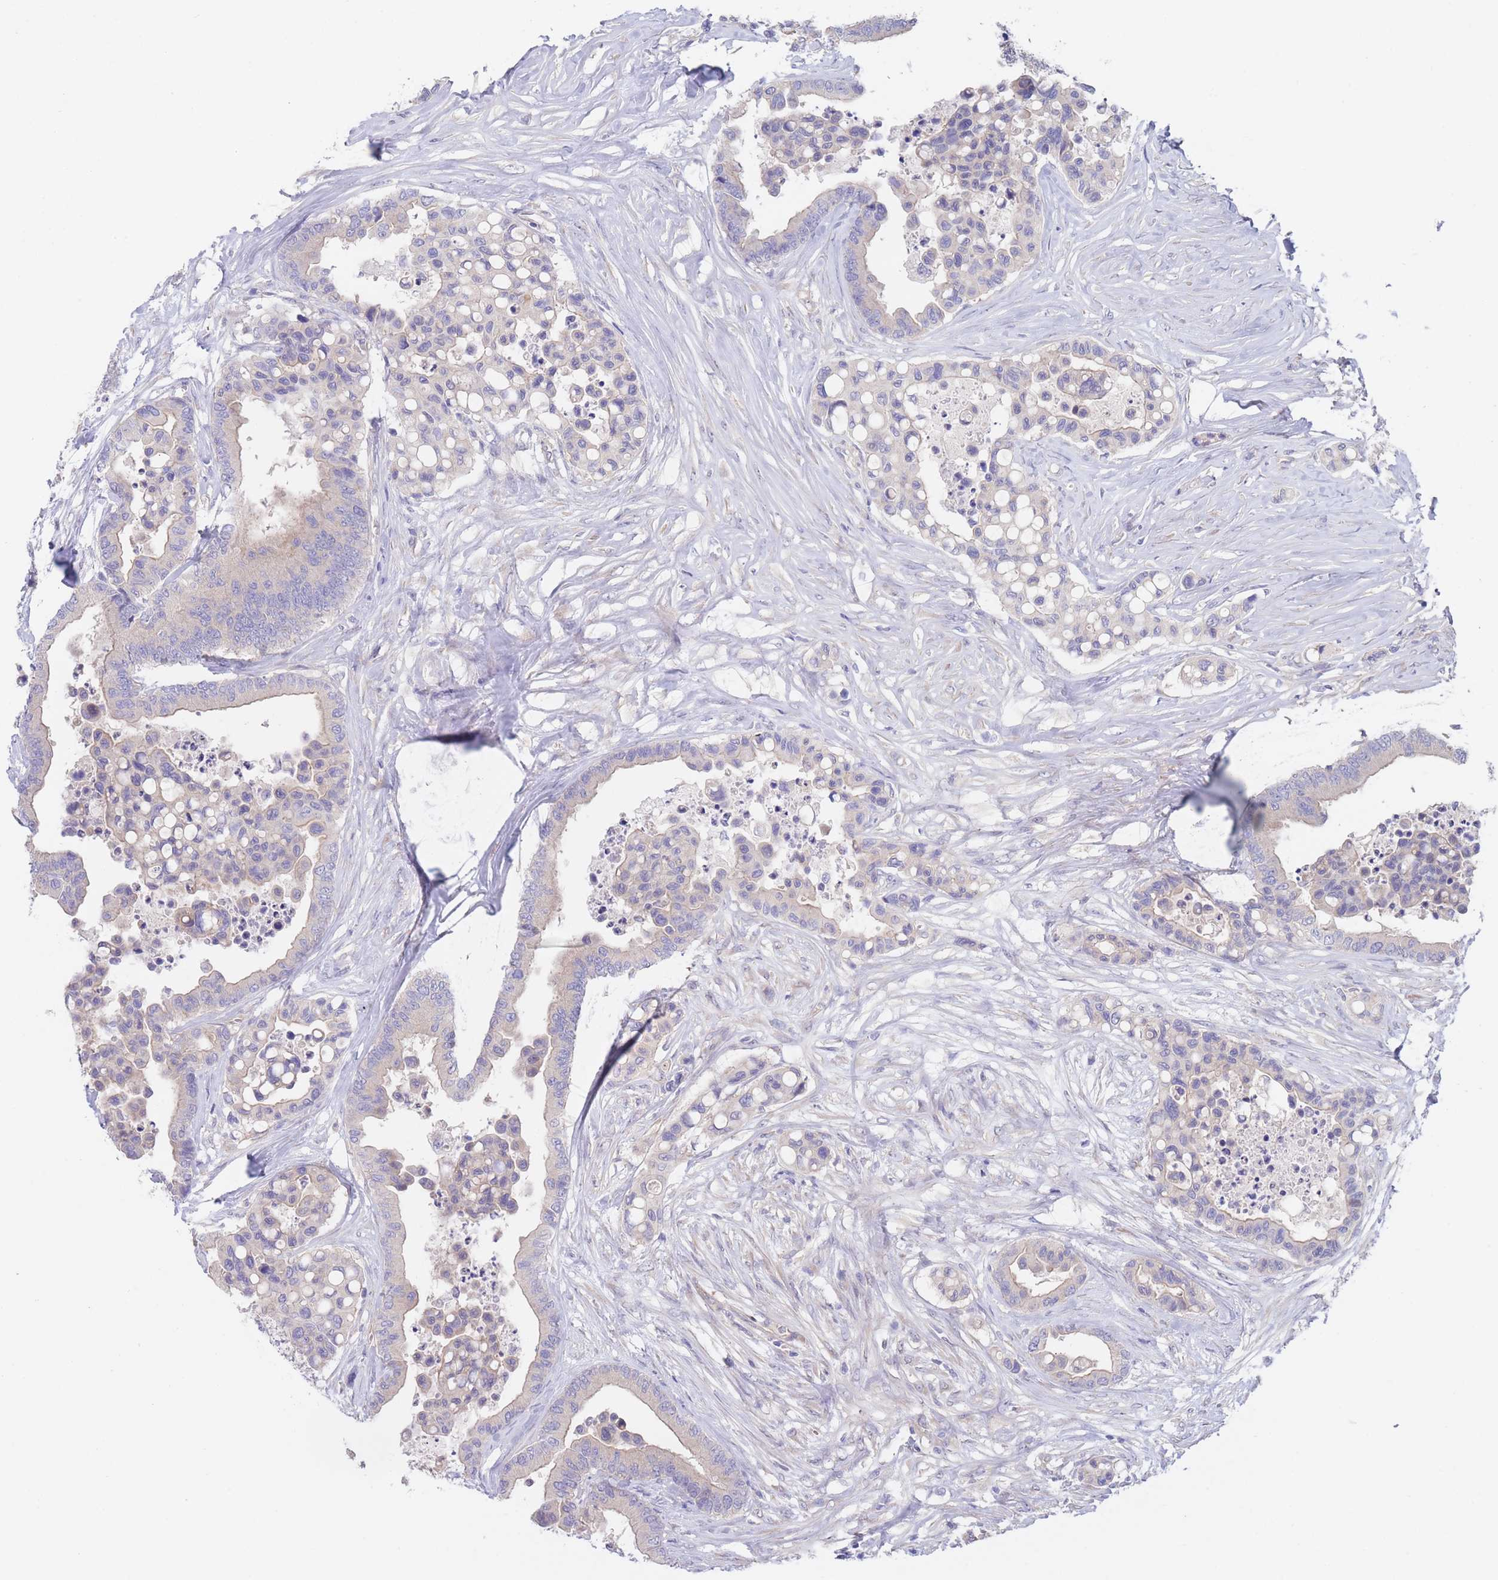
{"staining": {"intensity": "weak", "quantity": "<25%", "location": "cytoplasmic/membranous"}, "tissue": "colorectal cancer", "cell_type": "Tumor cells", "image_type": "cancer", "snomed": [{"axis": "morphology", "description": "Adenocarcinoma, NOS"}, {"axis": "topography", "description": "Colon"}], "caption": "DAB immunohistochemical staining of human adenocarcinoma (colorectal) exhibits no significant staining in tumor cells.", "gene": "ZNF281", "patient": {"sex": "male", "age": 82}}